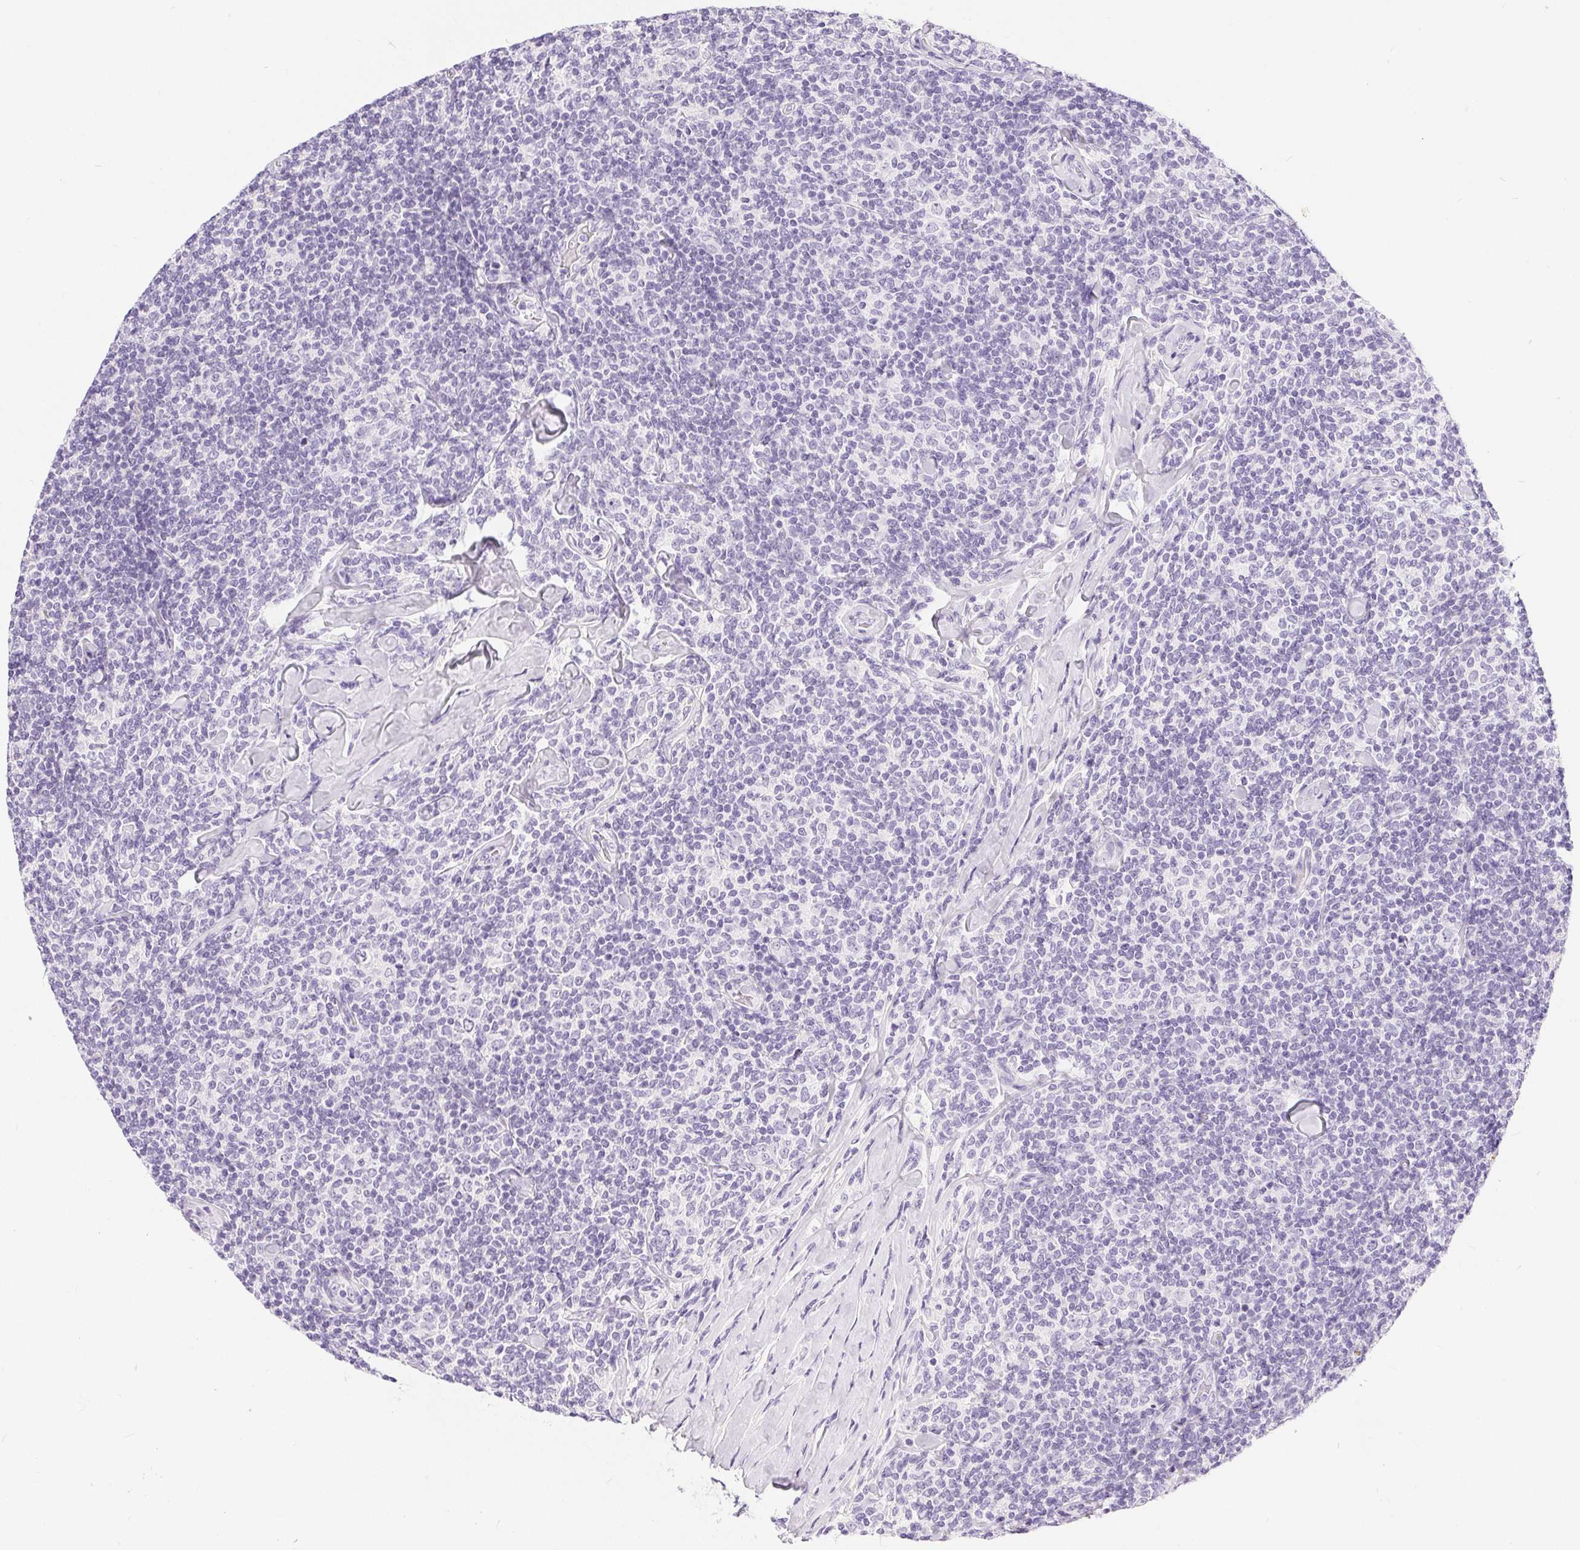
{"staining": {"intensity": "negative", "quantity": "none", "location": "none"}, "tissue": "lymphoma", "cell_type": "Tumor cells", "image_type": "cancer", "snomed": [{"axis": "morphology", "description": "Malignant lymphoma, non-Hodgkin's type, Low grade"}, {"axis": "topography", "description": "Lymph node"}], "caption": "Immunohistochemistry histopathology image of neoplastic tissue: human lymphoma stained with DAB (3,3'-diaminobenzidine) exhibits no significant protein positivity in tumor cells.", "gene": "XDH", "patient": {"sex": "female", "age": 56}}